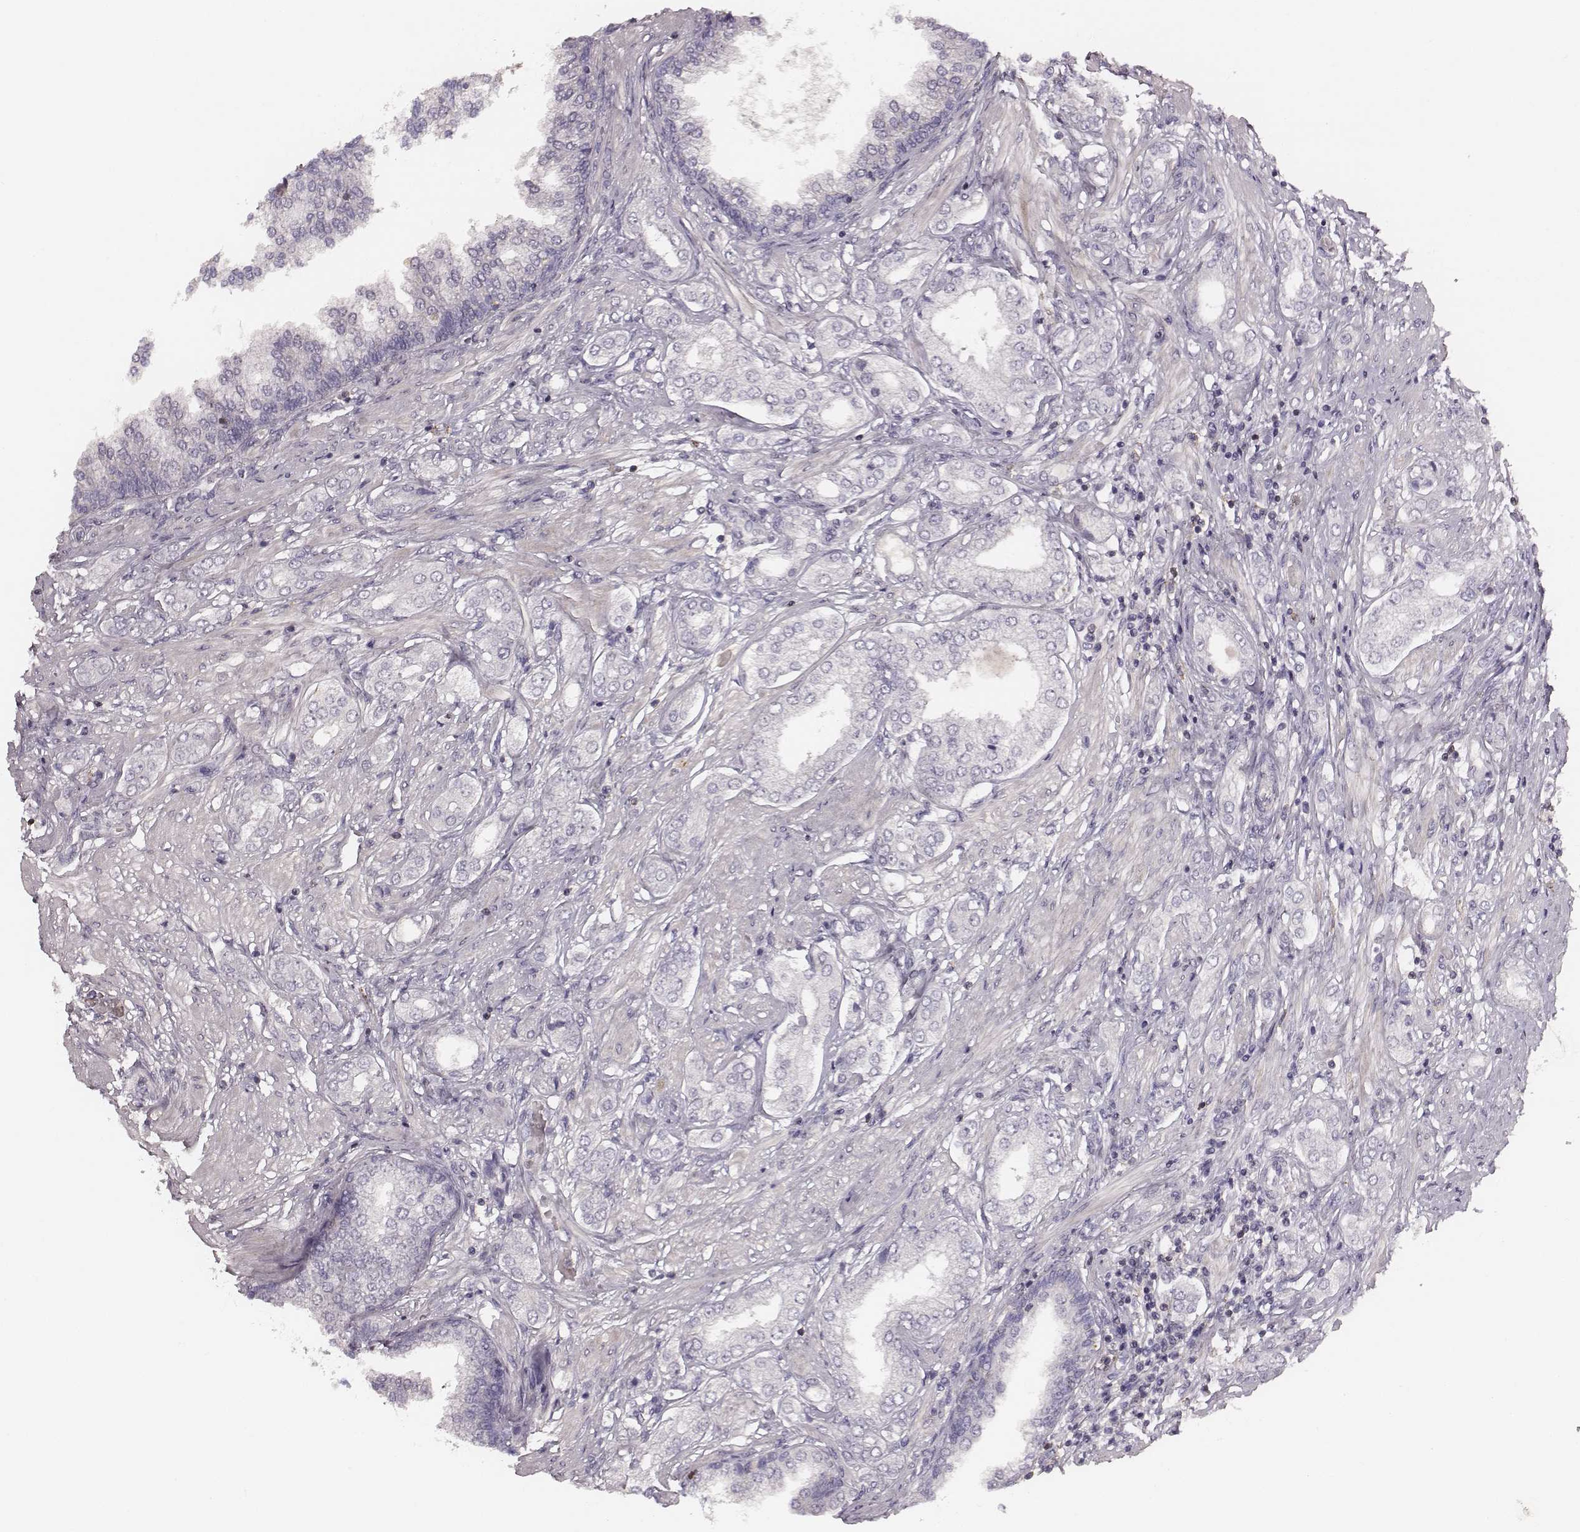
{"staining": {"intensity": "negative", "quantity": "none", "location": "none"}, "tissue": "prostate cancer", "cell_type": "Tumor cells", "image_type": "cancer", "snomed": [{"axis": "morphology", "description": "Adenocarcinoma, NOS"}, {"axis": "topography", "description": "Prostate"}], "caption": "Immunohistochemistry of prostate adenocarcinoma exhibits no staining in tumor cells.", "gene": "ZYX", "patient": {"sex": "male", "age": 63}}